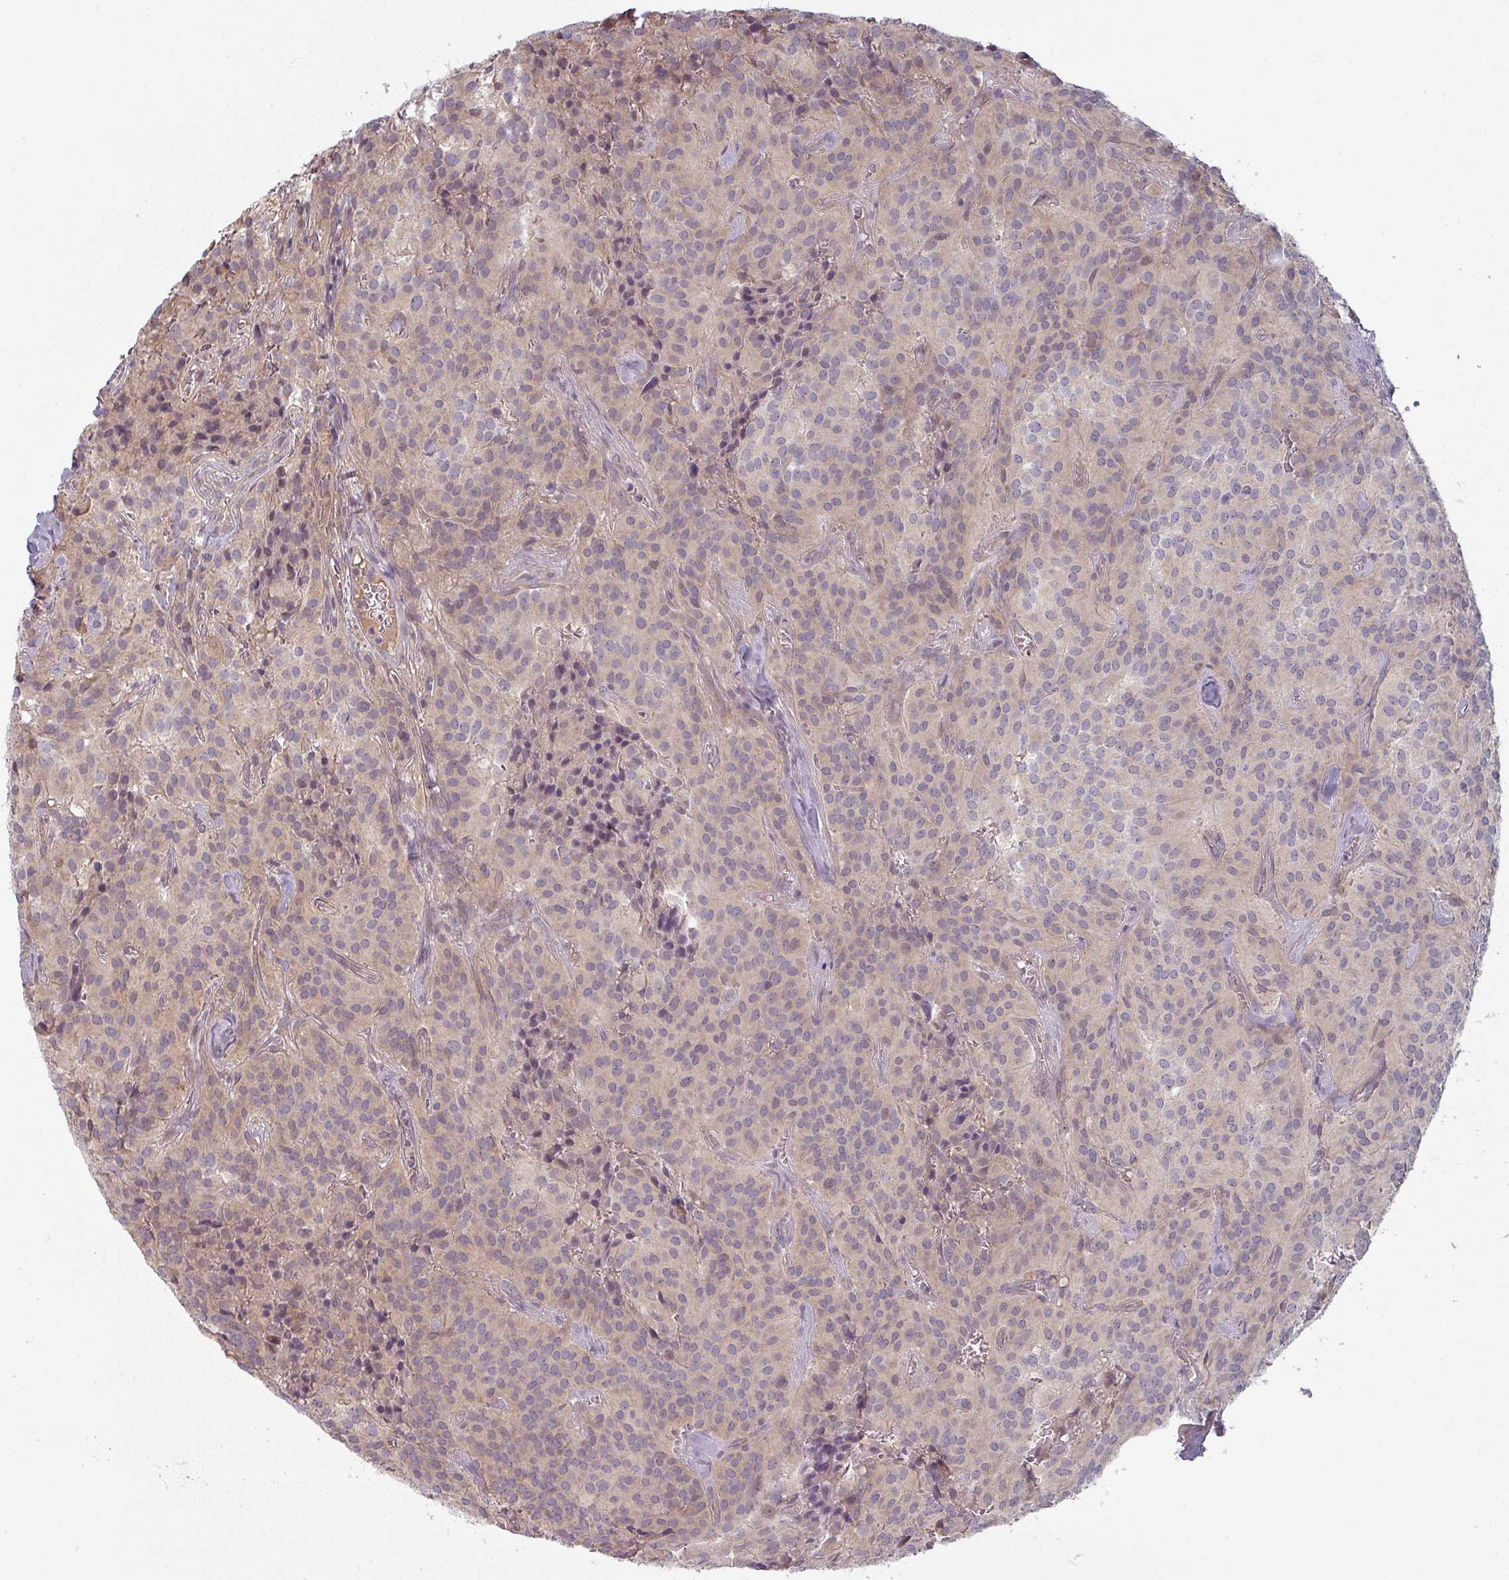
{"staining": {"intensity": "negative", "quantity": "none", "location": "none"}, "tissue": "glioma", "cell_type": "Tumor cells", "image_type": "cancer", "snomed": [{"axis": "morphology", "description": "Glioma, malignant, Low grade"}, {"axis": "topography", "description": "Brain"}], "caption": "DAB immunohistochemical staining of glioma demonstrates no significant positivity in tumor cells.", "gene": "PLEKHJ1", "patient": {"sex": "male", "age": 42}}